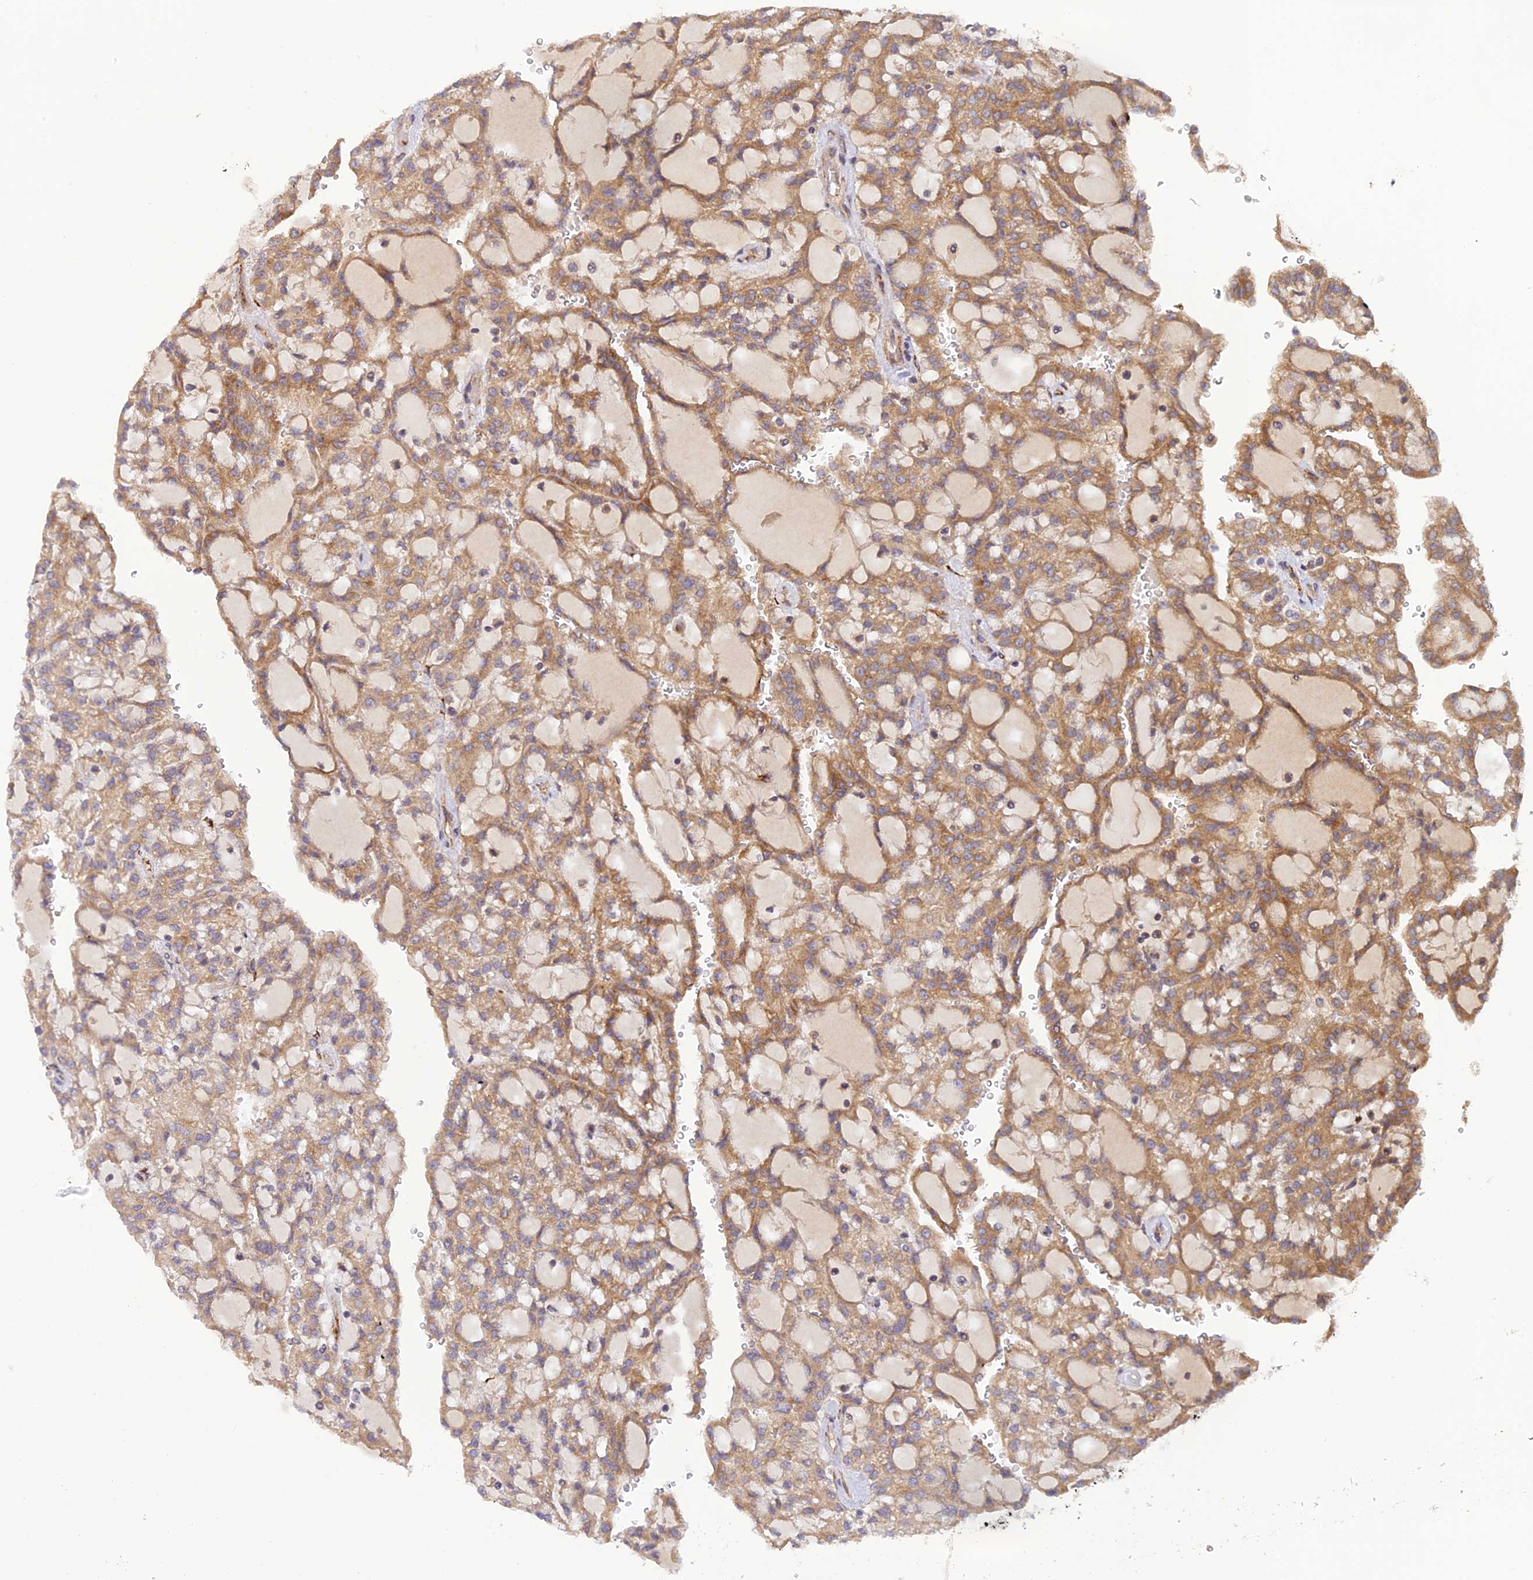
{"staining": {"intensity": "weak", "quantity": ">75%", "location": "cytoplasmic/membranous"}, "tissue": "renal cancer", "cell_type": "Tumor cells", "image_type": "cancer", "snomed": [{"axis": "morphology", "description": "Adenocarcinoma, NOS"}, {"axis": "topography", "description": "Kidney"}], "caption": "Protein expression analysis of renal cancer (adenocarcinoma) reveals weak cytoplasmic/membranous expression in about >75% of tumor cells.", "gene": "P3H3", "patient": {"sex": "male", "age": 63}}